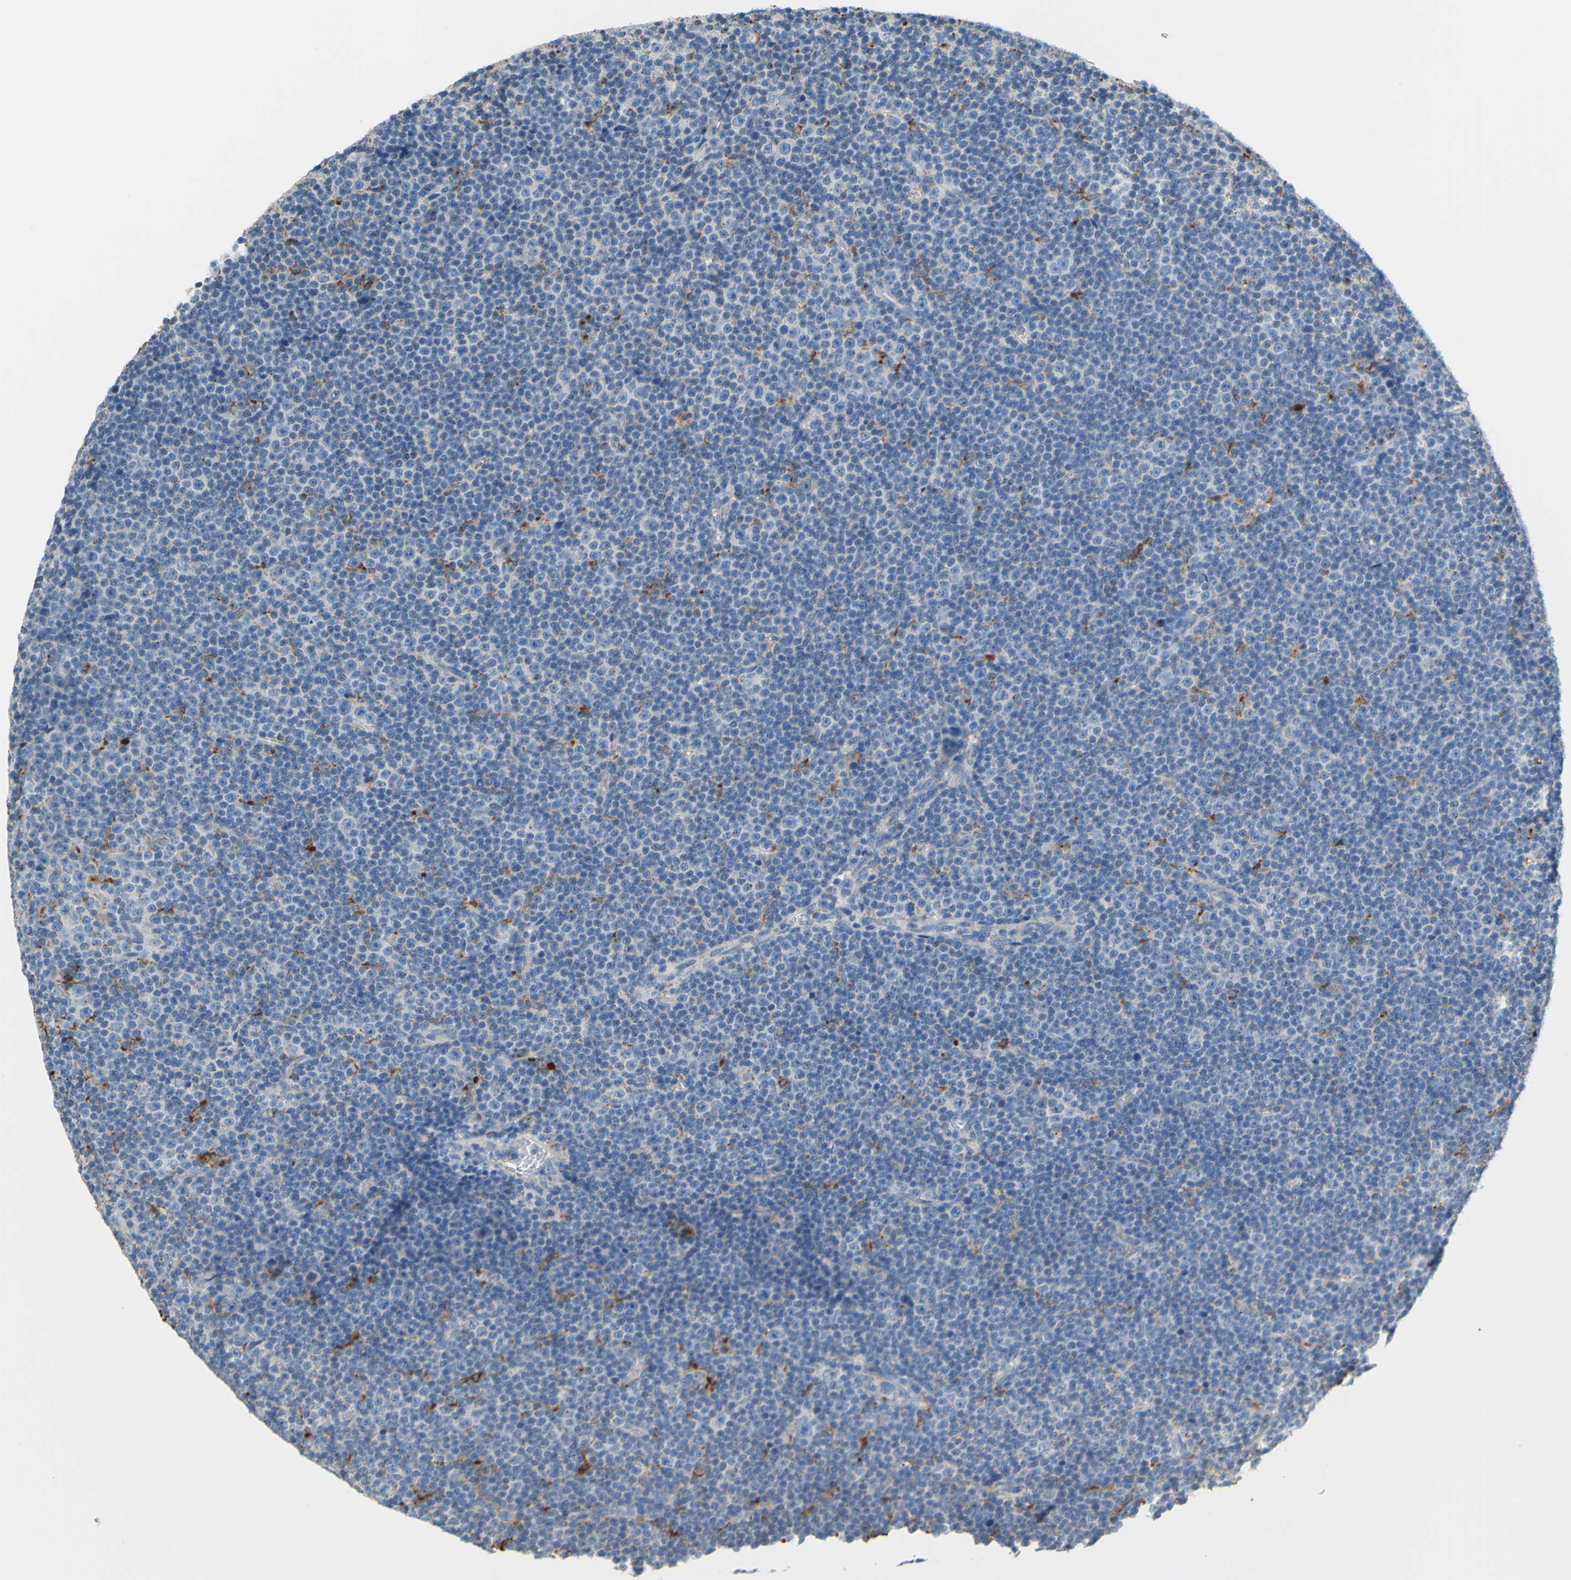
{"staining": {"intensity": "negative", "quantity": "none", "location": "none"}, "tissue": "lymphoma", "cell_type": "Tumor cells", "image_type": "cancer", "snomed": [{"axis": "morphology", "description": "Malignant lymphoma, non-Hodgkin's type, Low grade"}, {"axis": "topography", "description": "Lymph node"}], "caption": "Tumor cells show no significant expression in malignant lymphoma, non-Hodgkin's type (low-grade).", "gene": "CTSD", "patient": {"sex": "female", "age": 67}}